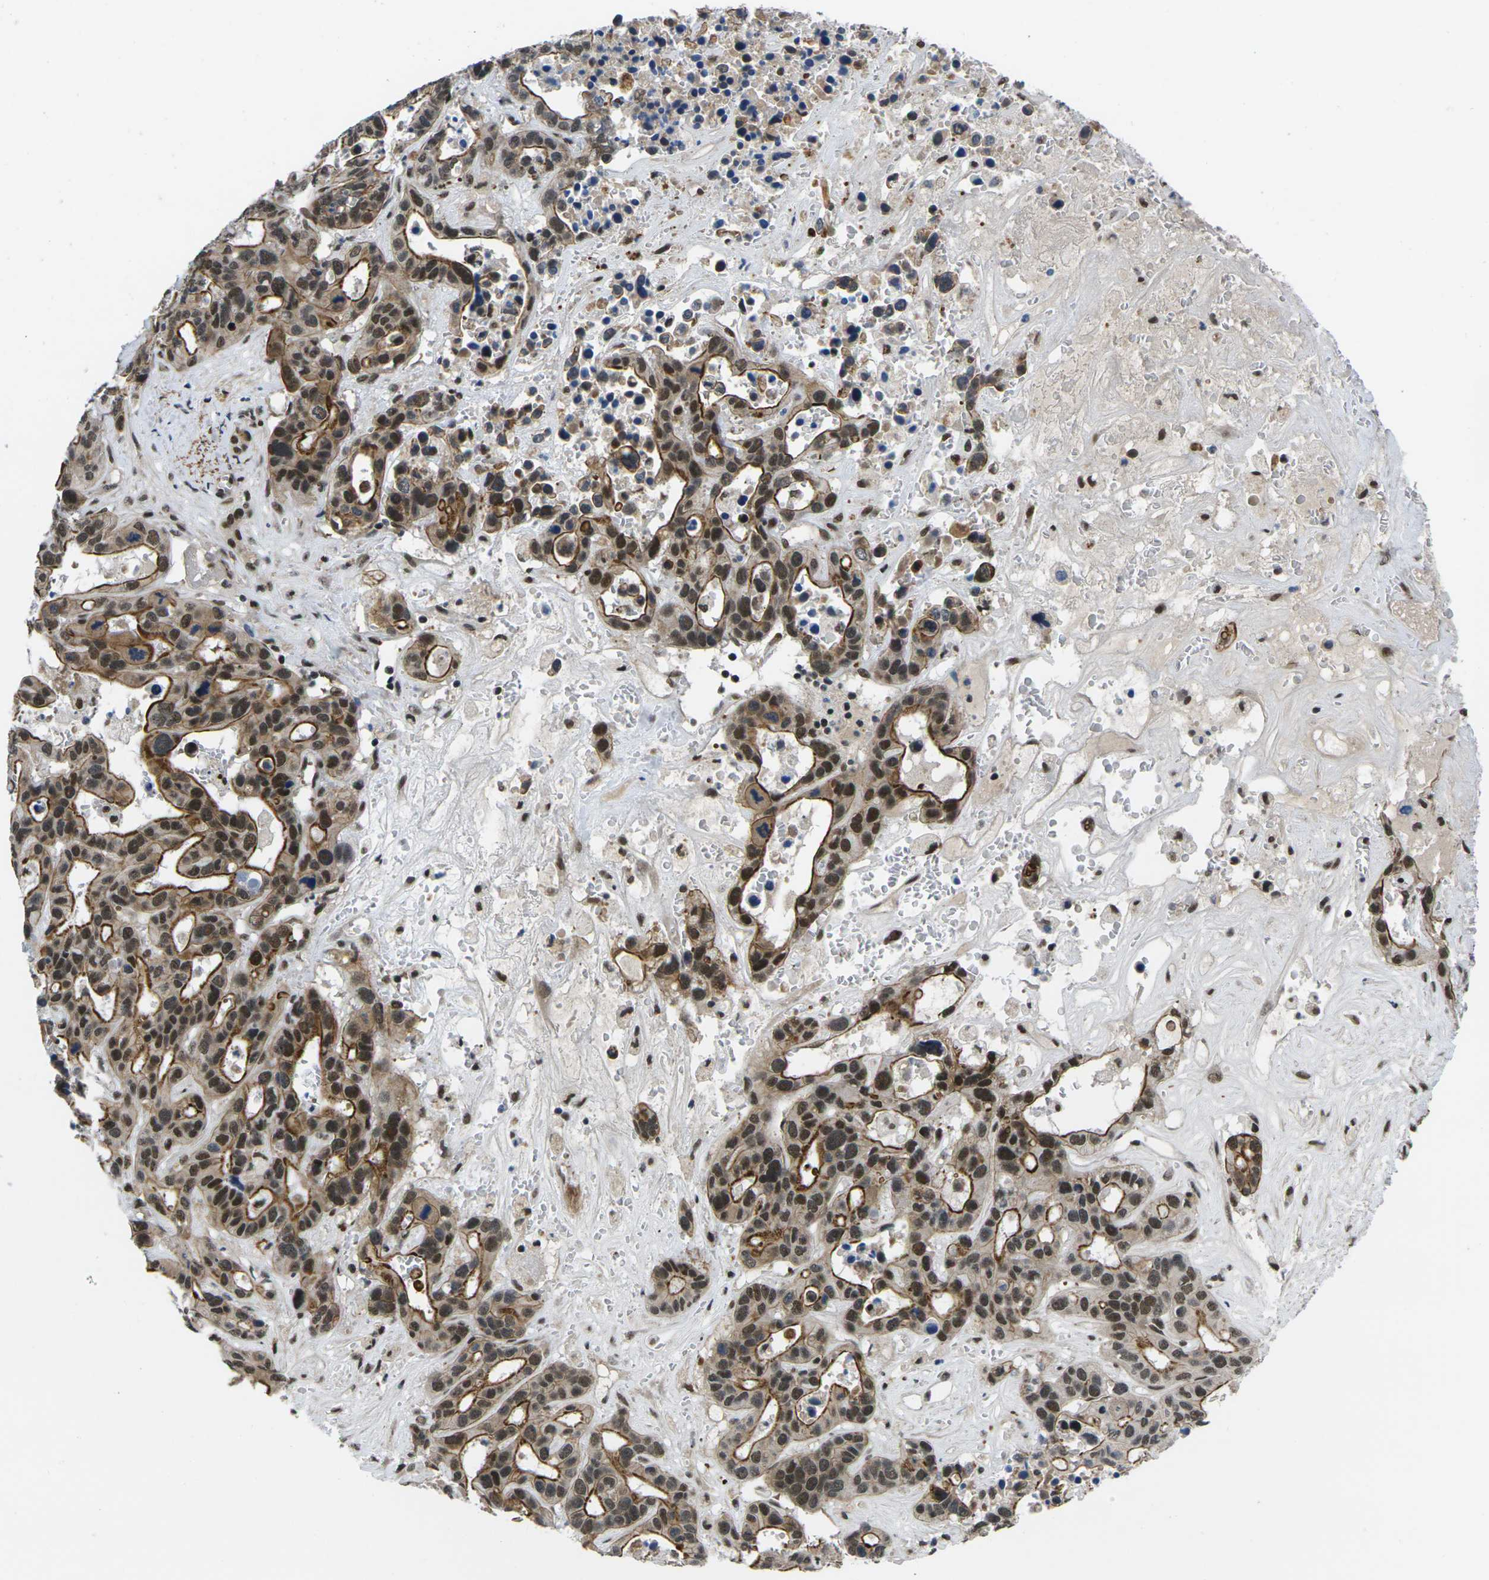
{"staining": {"intensity": "moderate", "quantity": ">75%", "location": "cytoplasmic/membranous,nuclear"}, "tissue": "liver cancer", "cell_type": "Tumor cells", "image_type": "cancer", "snomed": [{"axis": "morphology", "description": "Cholangiocarcinoma"}, {"axis": "topography", "description": "Liver"}], "caption": "Moderate cytoplasmic/membranous and nuclear positivity for a protein is present in approximately >75% of tumor cells of liver cholangiocarcinoma using IHC.", "gene": "RBM7", "patient": {"sex": "female", "age": 65}}